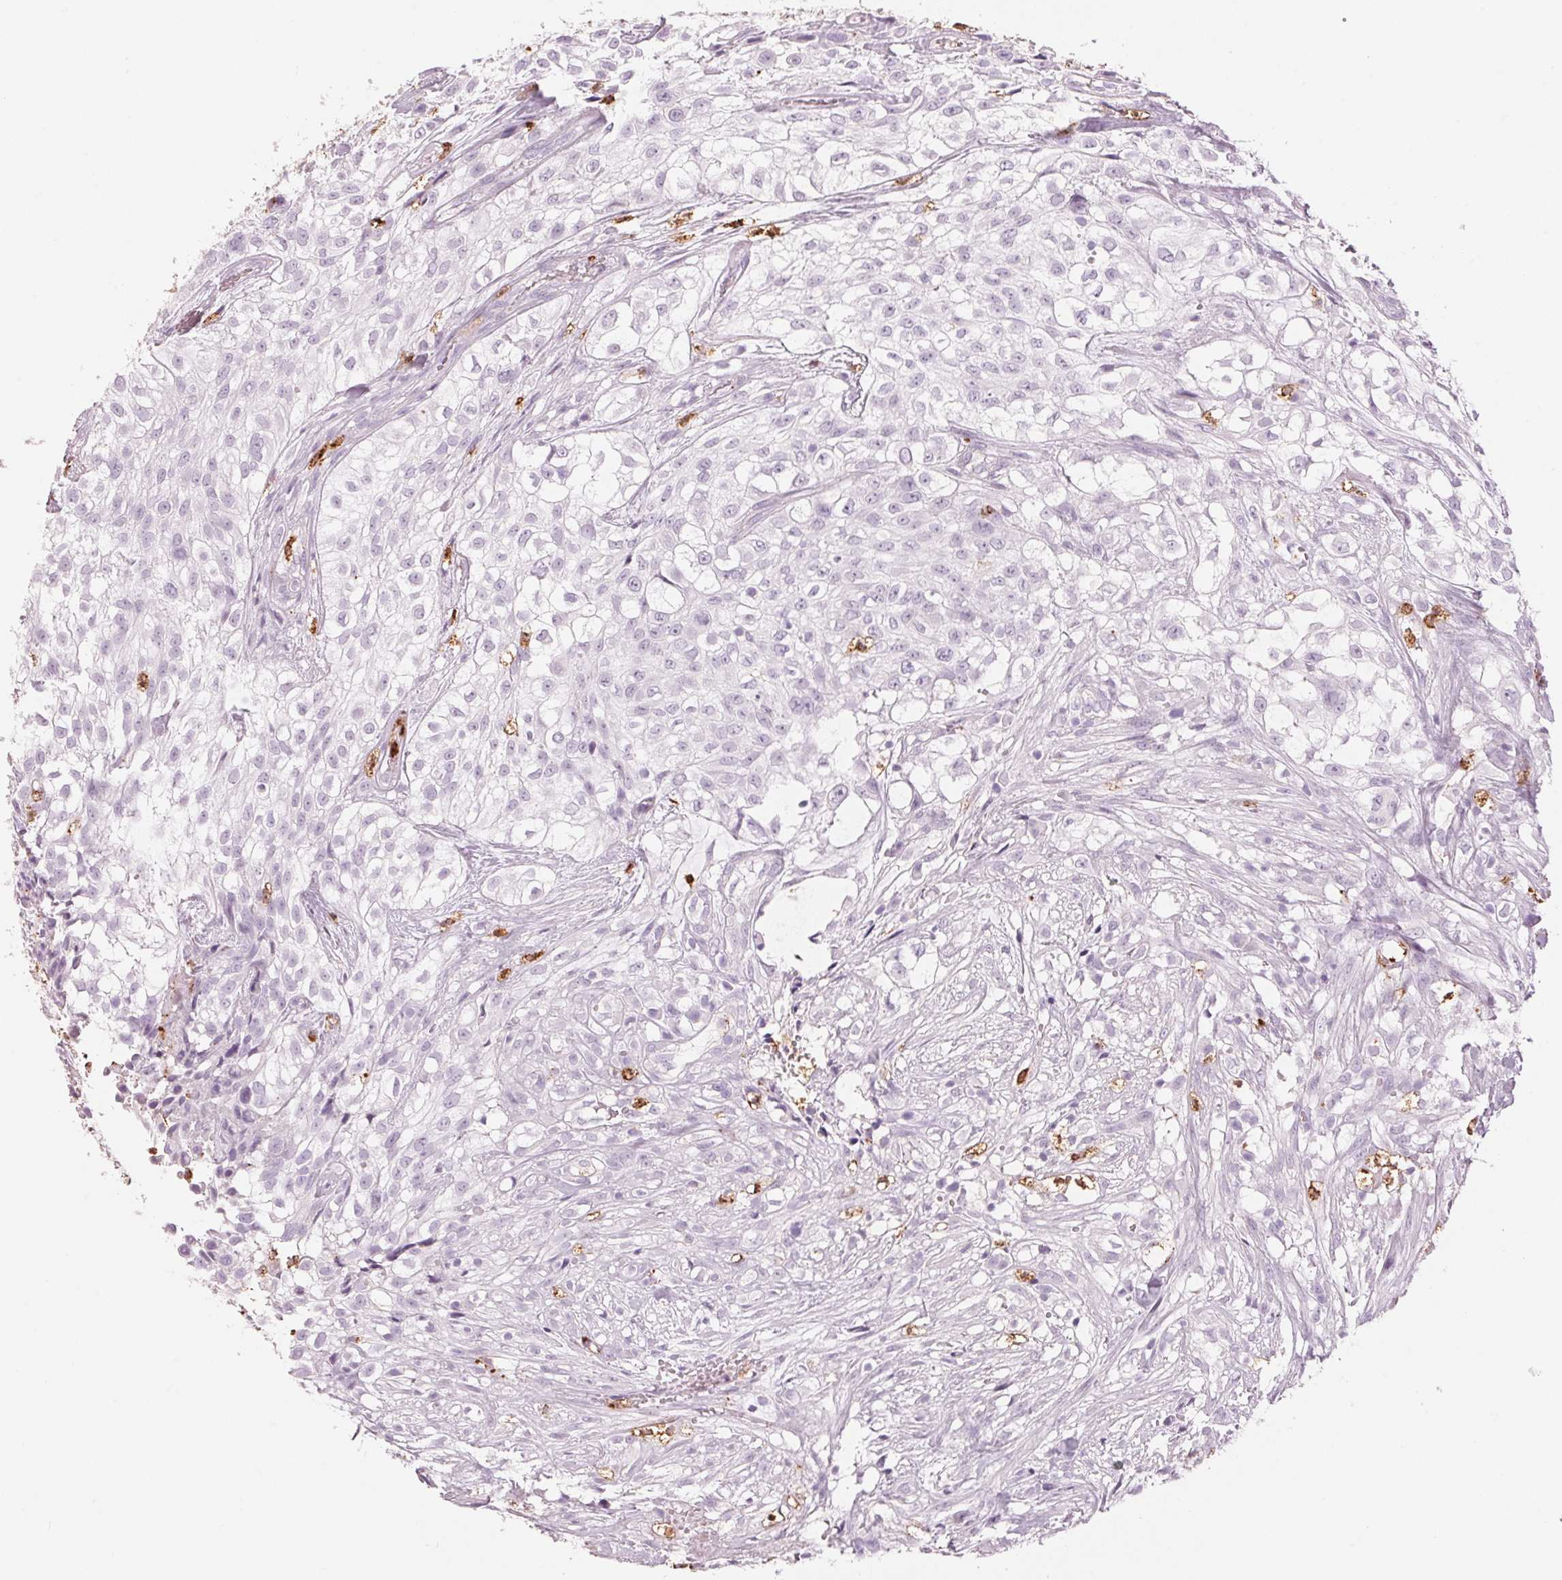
{"staining": {"intensity": "negative", "quantity": "none", "location": "none"}, "tissue": "urothelial cancer", "cell_type": "Tumor cells", "image_type": "cancer", "snomed": [{"axis": "morphology", "description": "Urothelial carcinoma, High grade"}, {"axis": "topography", "description": "Urinary bladder"}], "caption": "This is an IHC histopathology image of high-grade urothelial carcinoma. There is no staining in tumor cells.", "gene": "KLK7", "patient": {"sex": "male", "age": 56}}